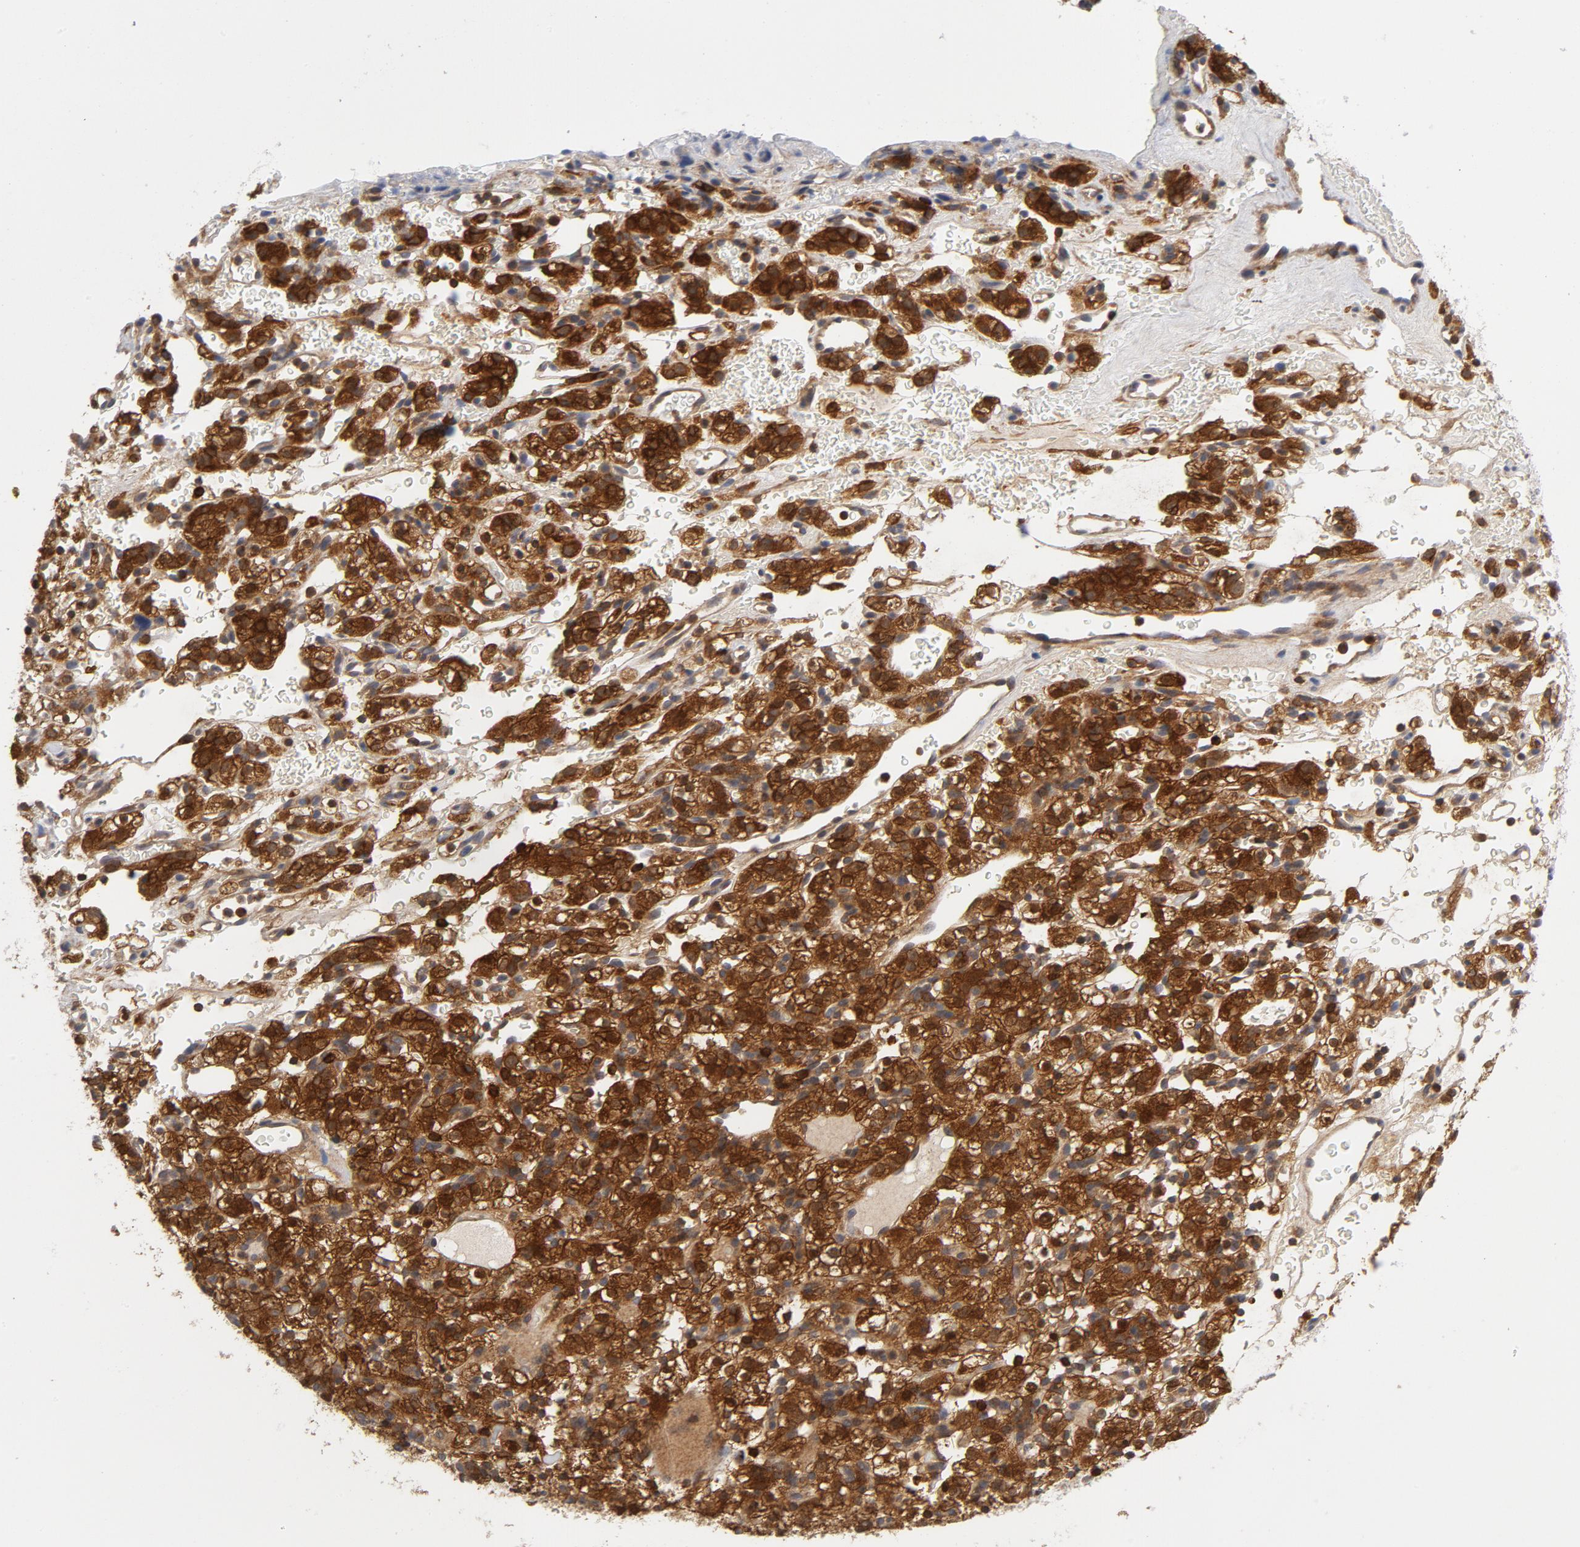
{"staining": {"intensity": "strong", "quantity": ">75%", "location": "cytoplasmic/membranous,nuclear"}, "tissue": "renal cancer", "cell_type": "Tumor cells", "image_type": "cancer", "snomed": [{"axis": "morphology", "description": "Normal tissue, NOS"}, {"axis": "morphology", "description": "Adenocarcinoma, NOS"}, {"axis": "topography", "description": "Kidney"}], "caption": "Strong cytoplasmic/membranous and nuclear staining for a protein is present in about >75% of tumor cells of renal cancer (adenocarcinoma) using IHC.", "gene": "TRADD", "patient": {"sex": "female", "age": 72}}